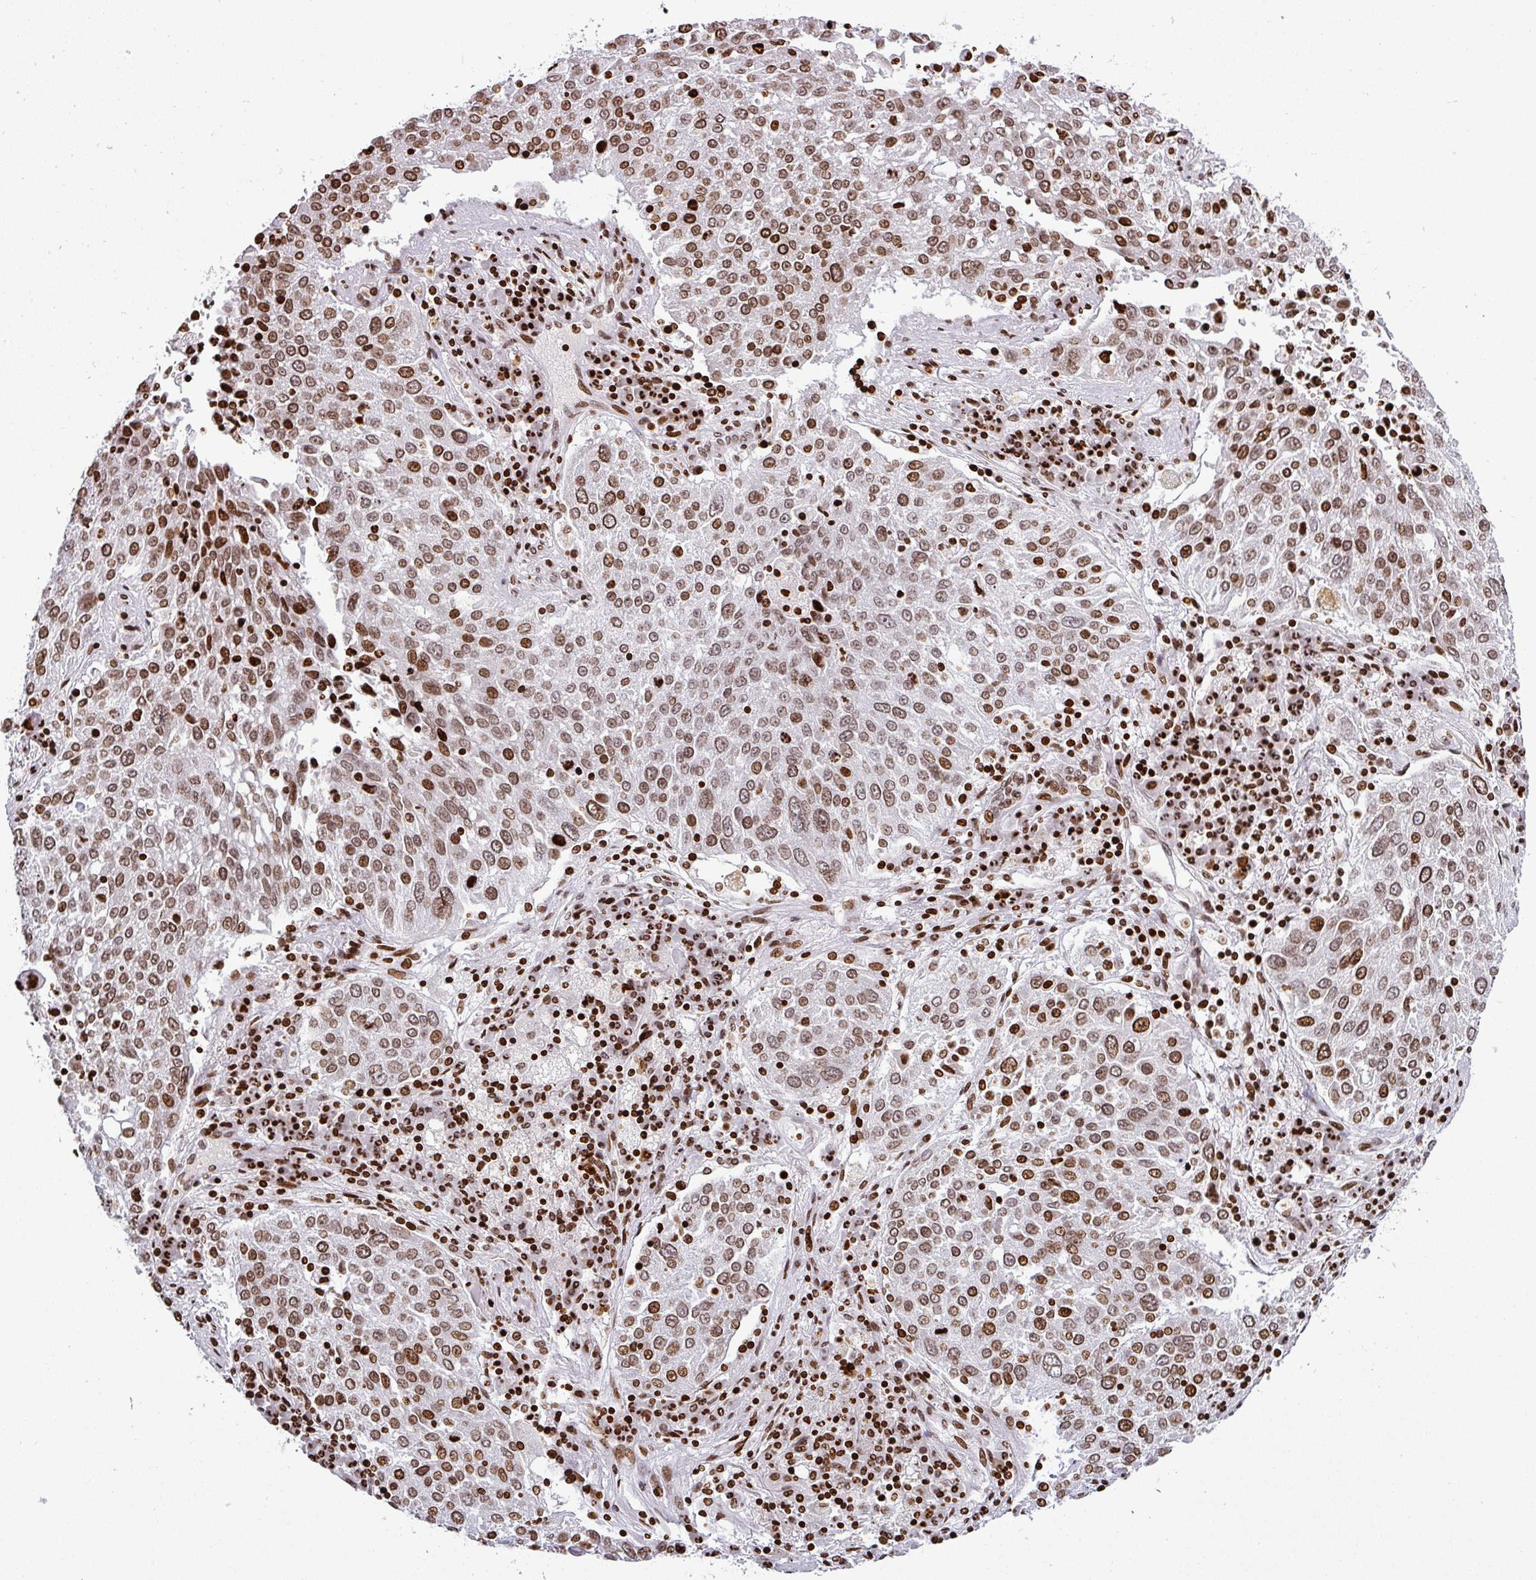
{"staining": {"intensity": "moderate", "quantity": ">75%", "location": "nuclear"}, "tissue": "lung cancer", "cell_type": "Tumor cells", "image_type": "cancer", "snomed": [{"axis": "morphology", "description": "Squamous cell carcinoma, NOS"}, {"axis": "topography", "description": "Lung"}], "caption": "Lung cancer (squamous cell carcinoma) stained for a protein reveals moderate nuclear positivity in tumor cells. (IHC, brightfield microscopy, high magnification).", "gene": "RASL11A", "patient": {"sex": "male", "age": 65}}